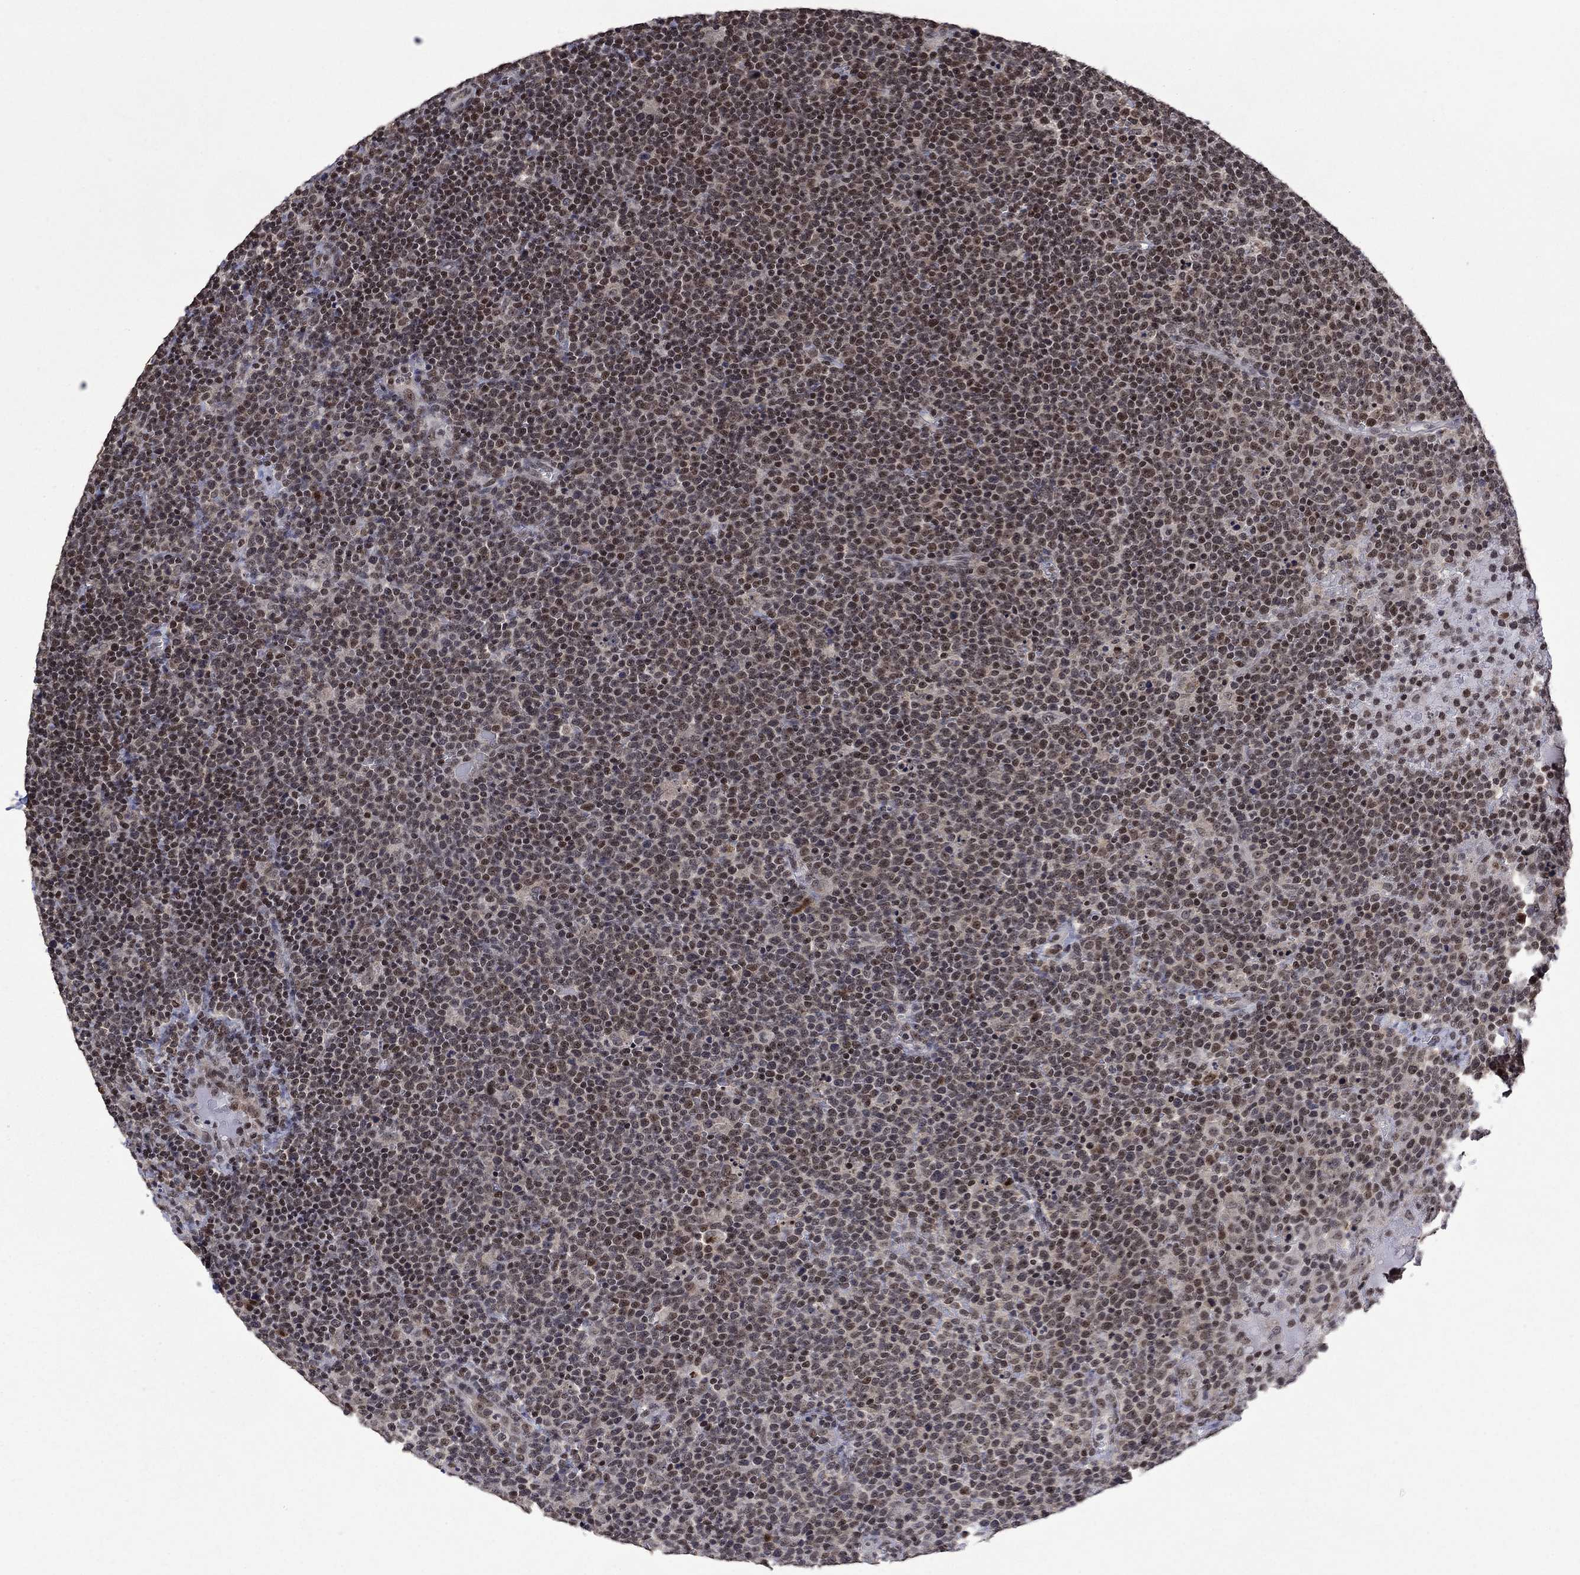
{"staining": {"intensity": "moderate", "quantity": "<25%", "location": "nuclear"}, "tissue": "lymphoma", "cell_type": "Tumor cells", "image_type": "cancer", "snomed": [{"axis": "morphology", "description": "Malignant lymphoma, non-Hodgkin's type, High grade"}, {"axis": "topography", "description": "Lymph node"}], "caption": "A micrograph showing moderate nuclear expression in about <25% of tumor cells in lymphoma, as visualized by brown immunohistochemical staining.", "gene": "FBL", "patient": {"sex": "male", "age": 61}}